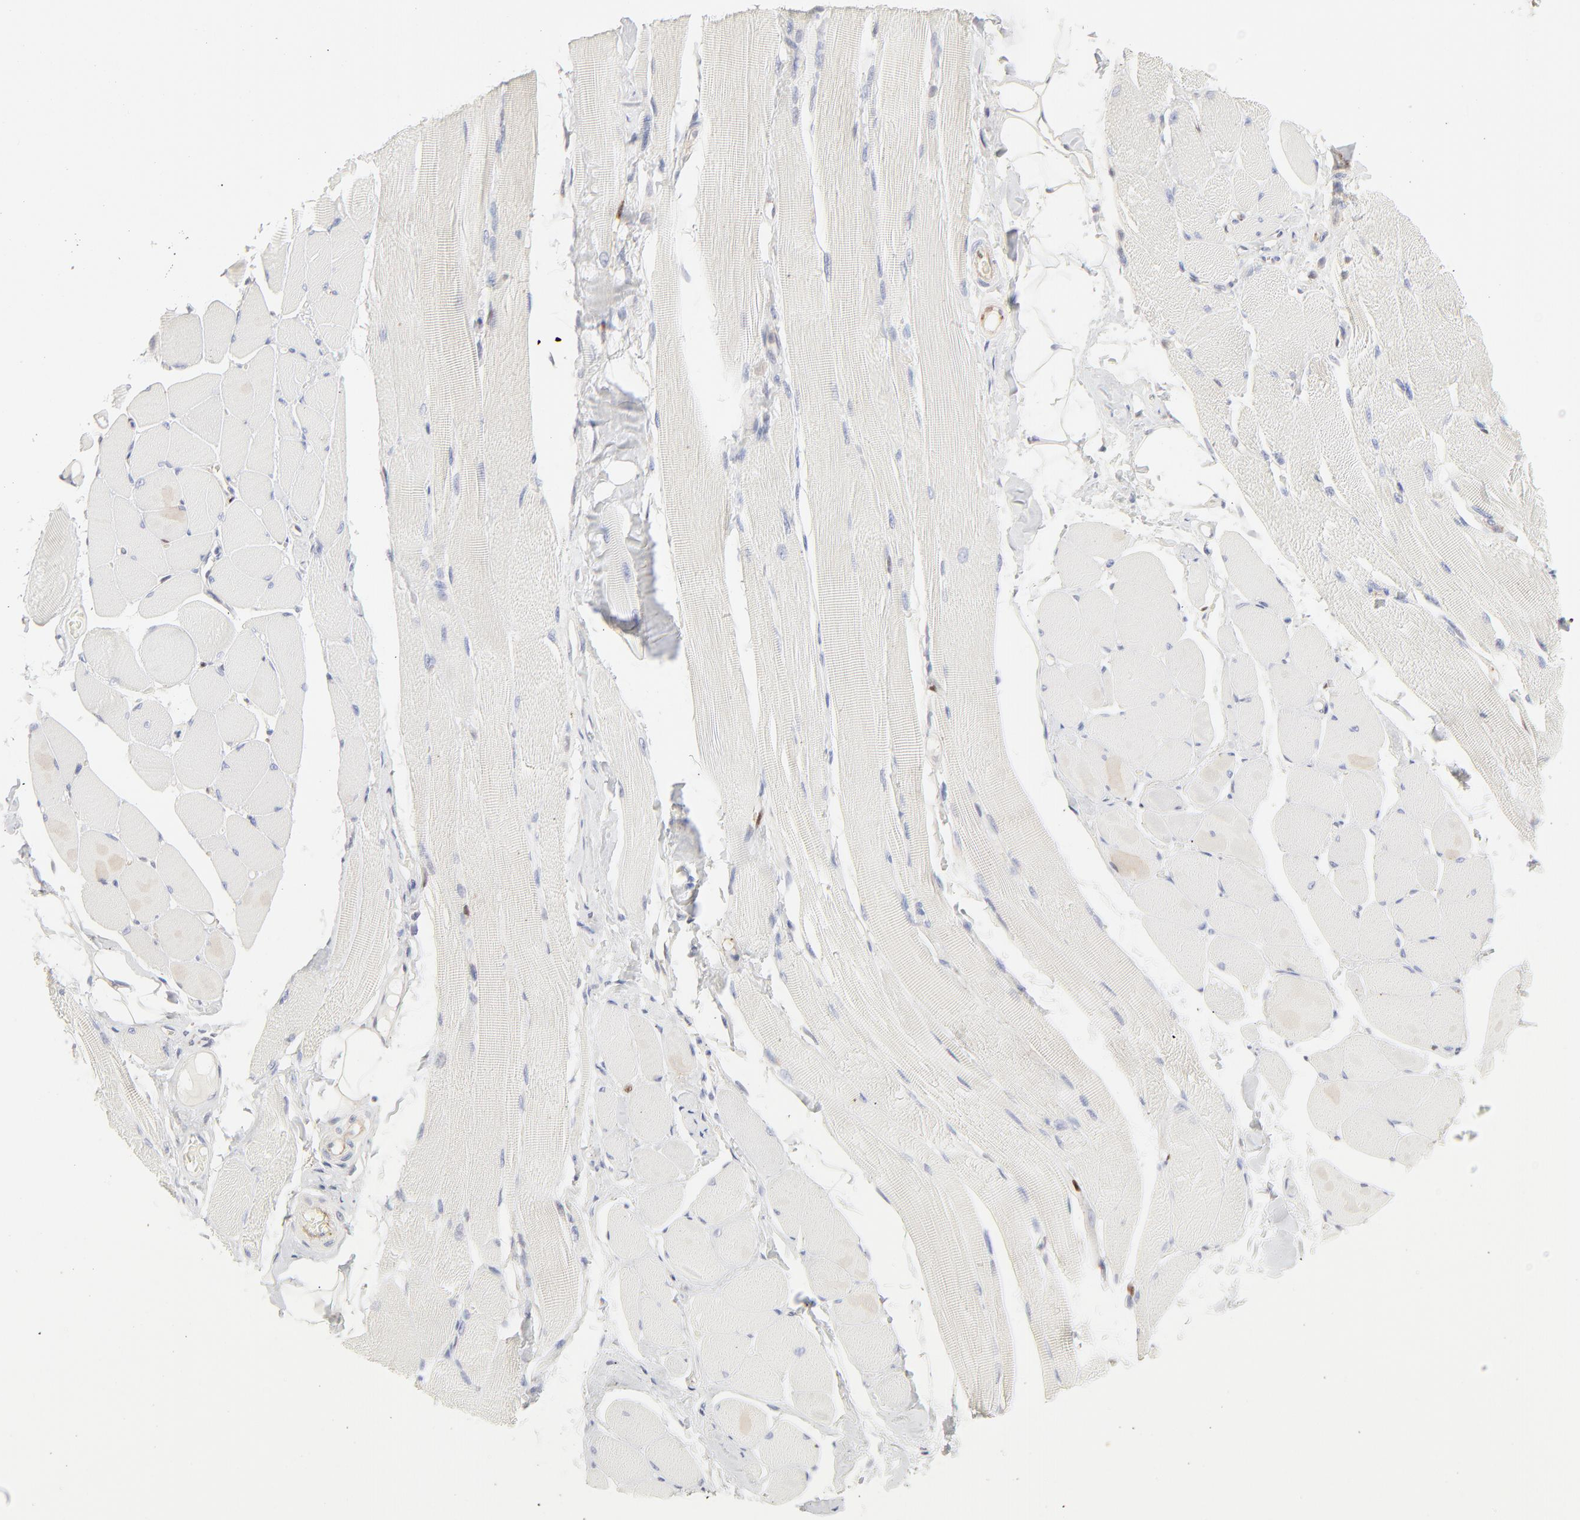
{"staining": {"intensity": "negative", "quantity": "none", "location": "none"}, "tissue": "skeletal muscle", "cell_type": "Myocytes", "image_type": "normal", "snomed": [{"axis": "morphology", "description": "Normal tissue, NOS"}, {"axis": "topography", "description": "Skeletal muscle"}, {"axis": "topography", "description": "Peripheral nerve tissue"}], "caption": "Photomicrograph shows no significant protein positivity in myocytes of unremarkable skeletal muscle.", "gene": "CDK6", "patient": {"sex": "female", "age": 84}}